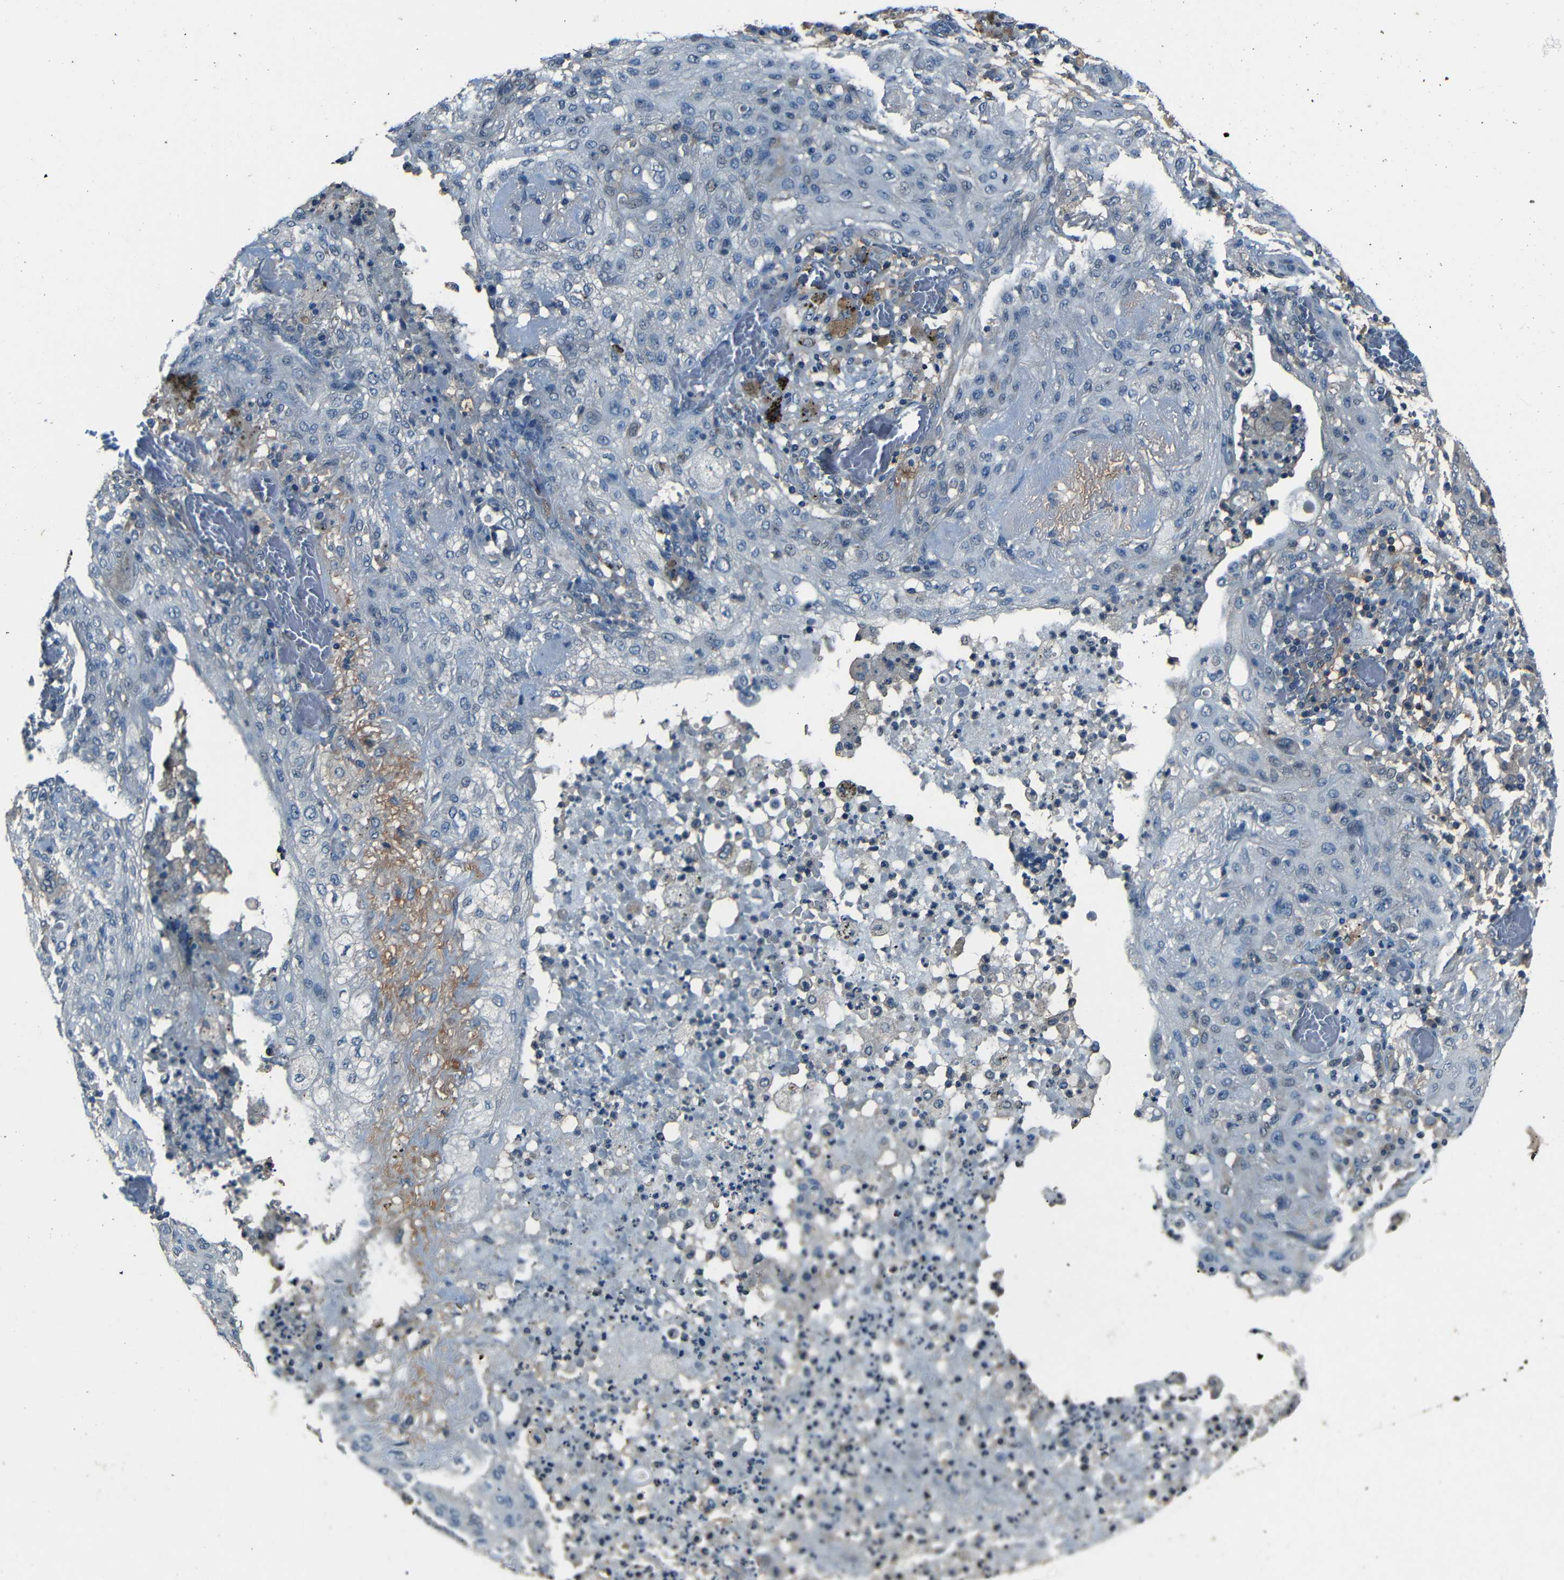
{"staining": {"intensity": "negative", "quantity": "none", "location": "none"}, "tissue": "lung cancer", "cell_type": "Tumor cells", "image_type": "cancer", "snomed": [{"axis": "morphology", "description": "Squamous cell carcinoma, NOS"}, {"axis": "topography", "description": "Lung"}], "caption": "Immunohistochemistry (IHC) photomicrograph of neoplastic tissue: squamous cell carcinoma (lung) stained with DAB (3,3'-diaminobenzidine) demonstrates no significant protein positivity in tumor cells.", "gene": "SLA", "patient": {"sex": "female", "age": 47}}